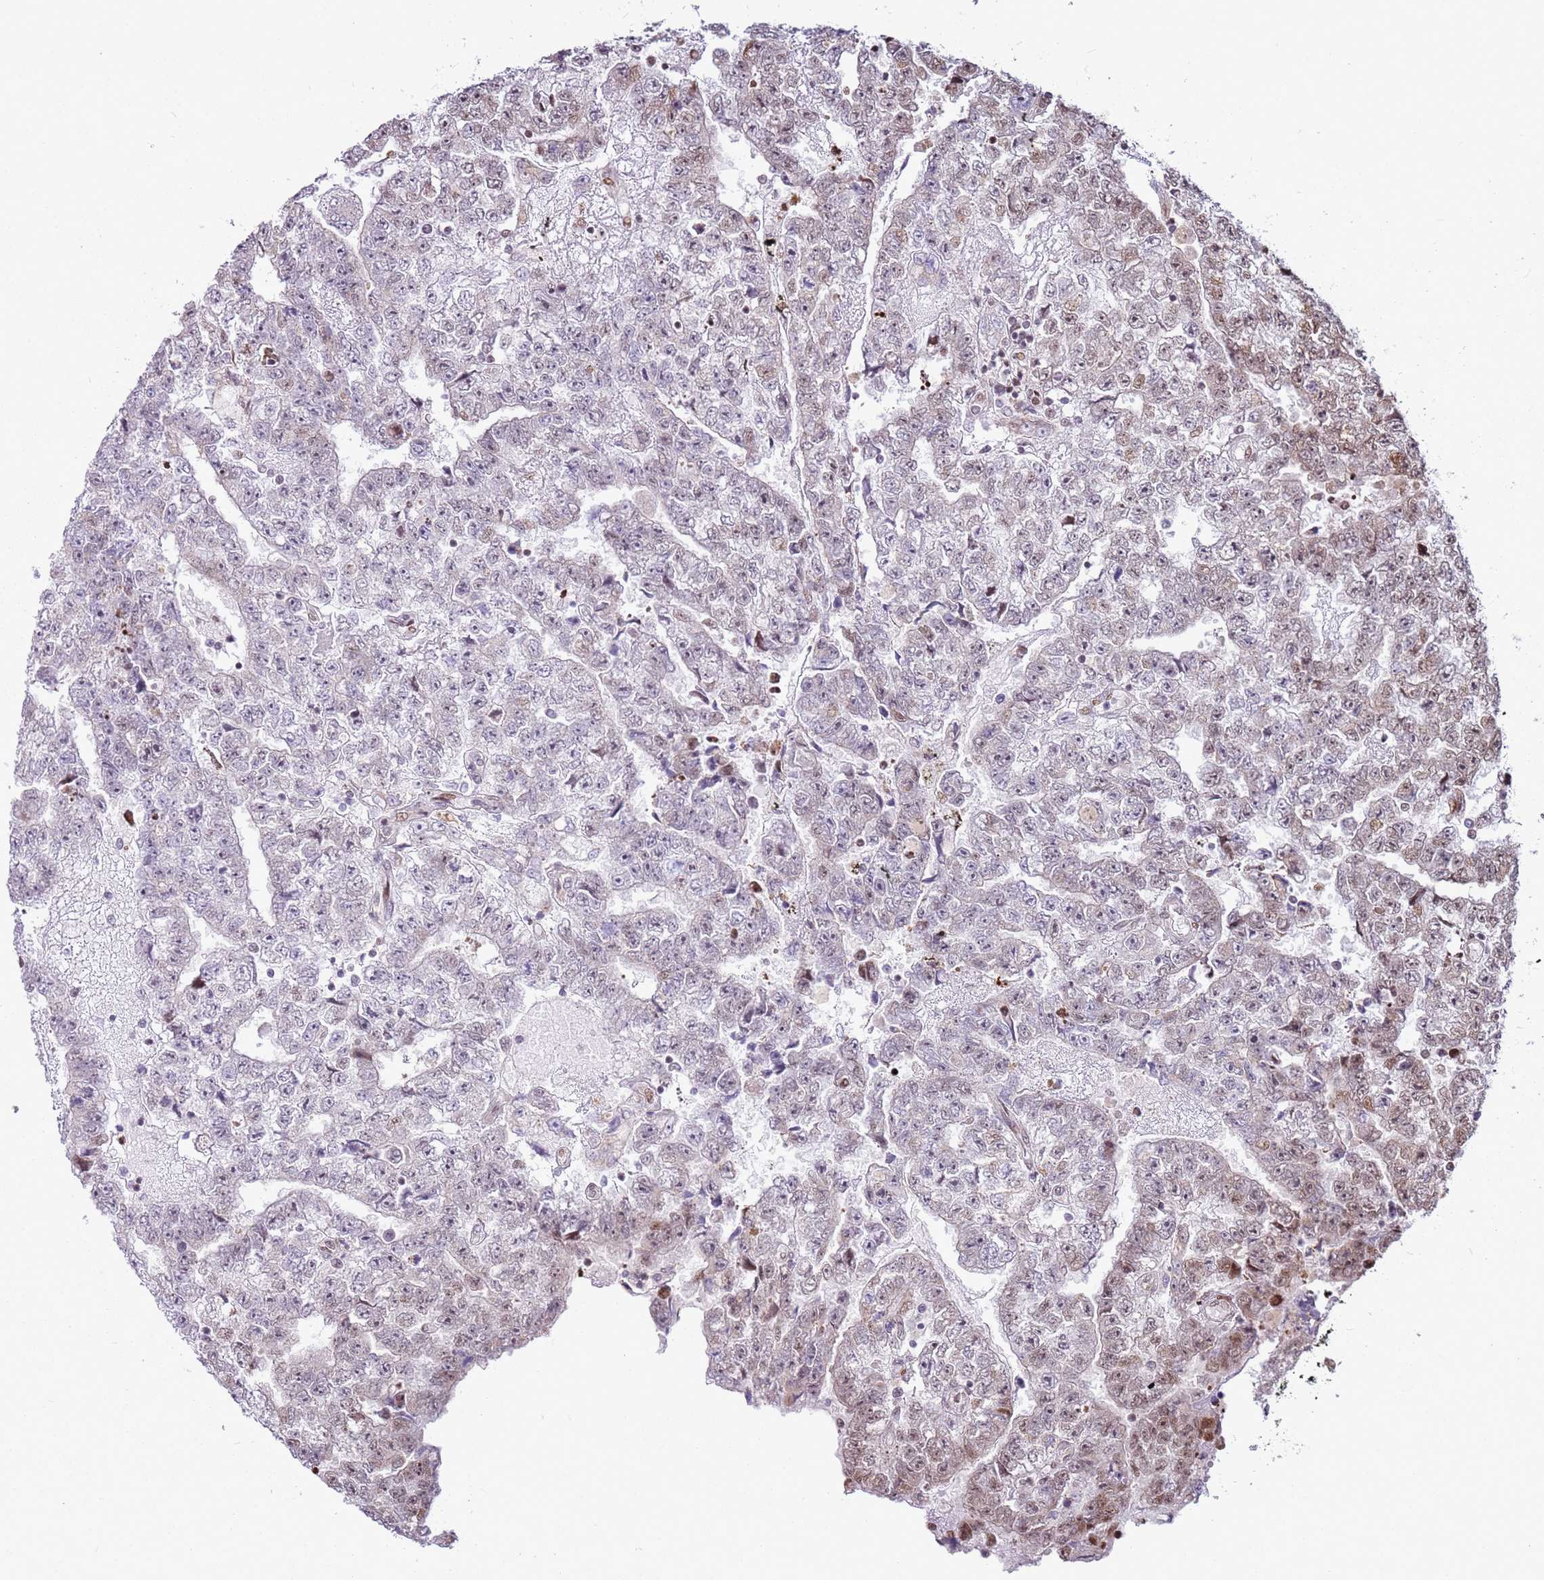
{"staining": {"intensity": "moderate", "quantity": "<25%", "location": "nuclear"}, "tissue": "testis cancer", "cell_type": "Tumor cells", "image_type": "cancer", "snomed": [{"axis": "morphology", "description": "Carcinoma, Embryonal, NOS"}, {"axis": "topography", "description": "Testis"}], "caption": "Brown immunohistochemical staining in embryonal carcinoma (testis) exhibits moderate nuclear expression in about <25% of tumor cells.", "gene": "PCTP", "patient": {"sex": "male", "age": 25}}